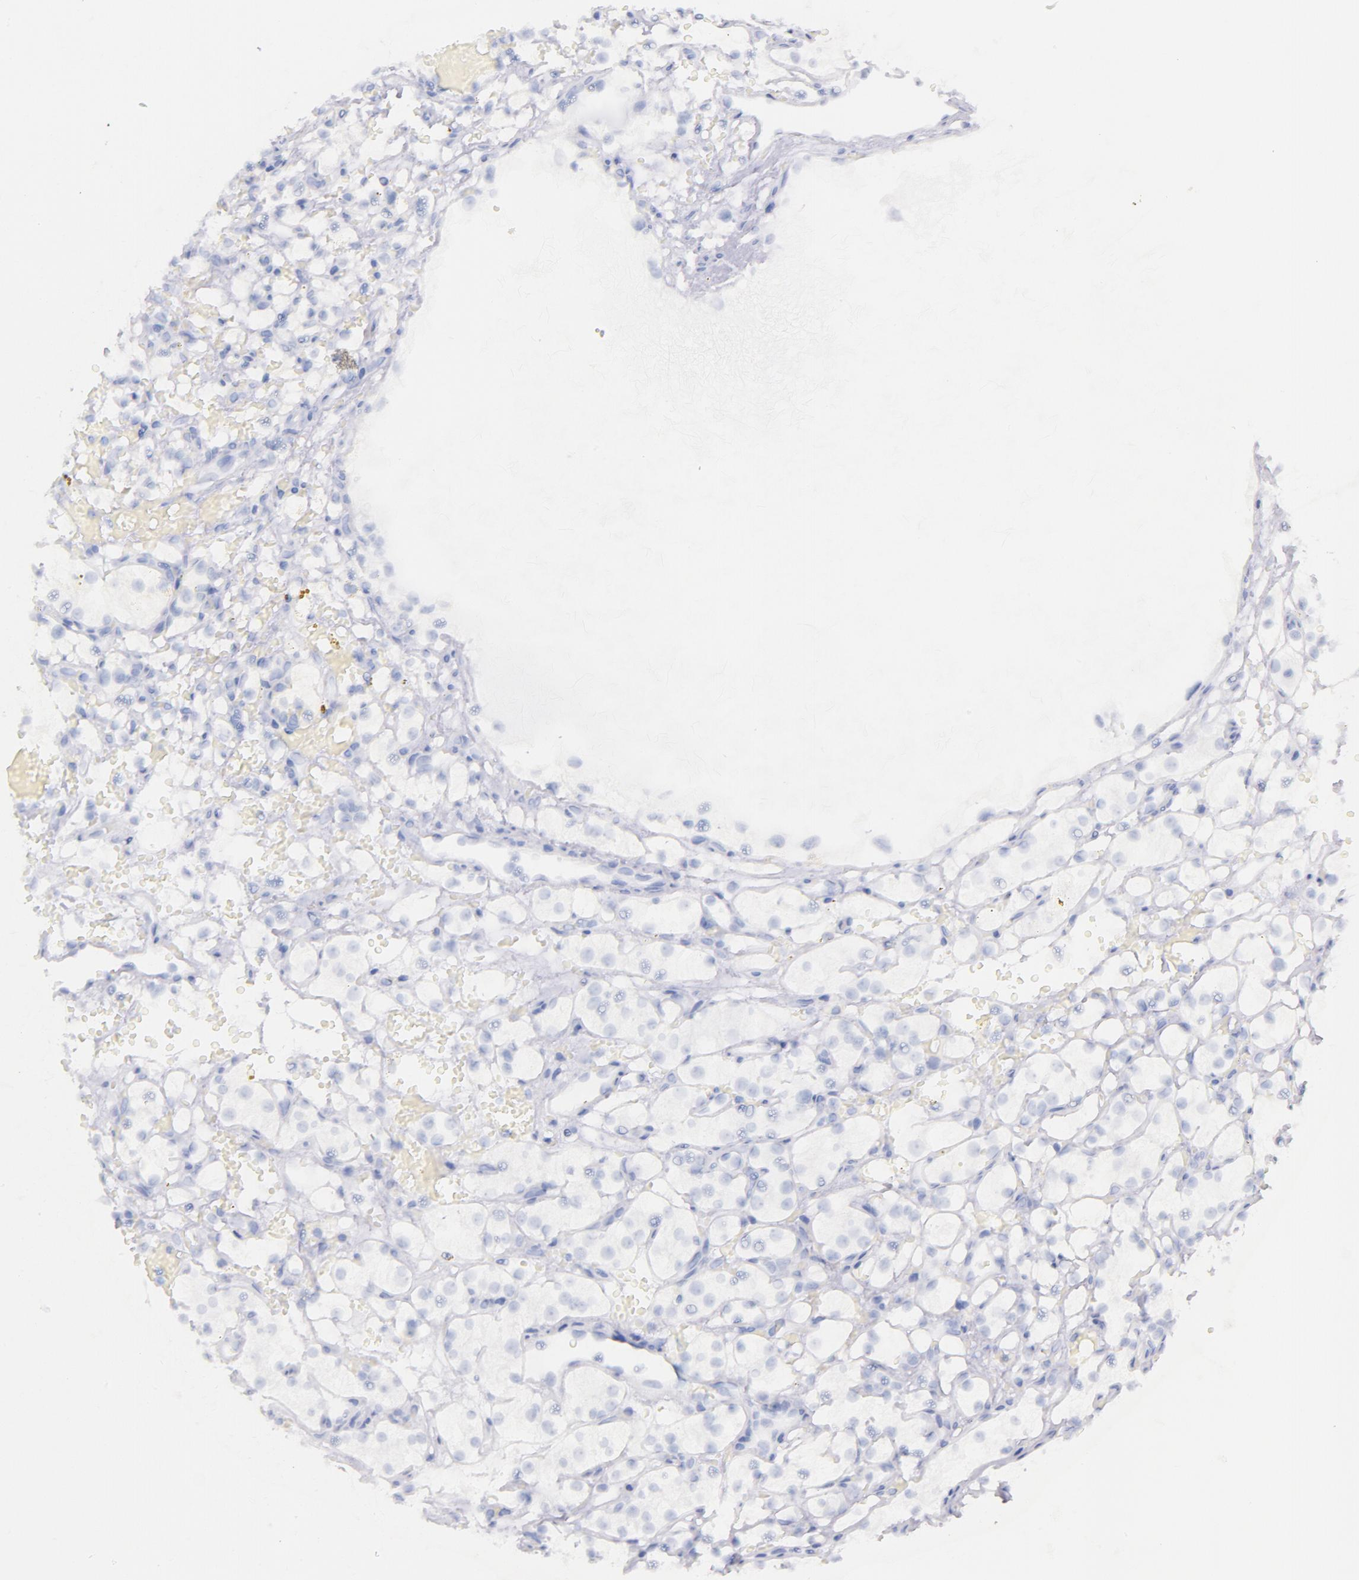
{"staining": {"intensity": "negative", "quantity": "none", "location": "none"}, "tissue": "renal cancer", "cell_type": "Tumor cells", "image_type": "cancer", "snomed": [{"axis": "morphology", "description": "Adenocarcinoma, NOS"}, {"axis": "topography", "description": "Kidney"}], "caption": "Human renal cancer stained for a protein using immunohistochemistry shows no positivity in tumor cells.", "gene": "CD44", "patient": {"sex": "female", "age": 60}}